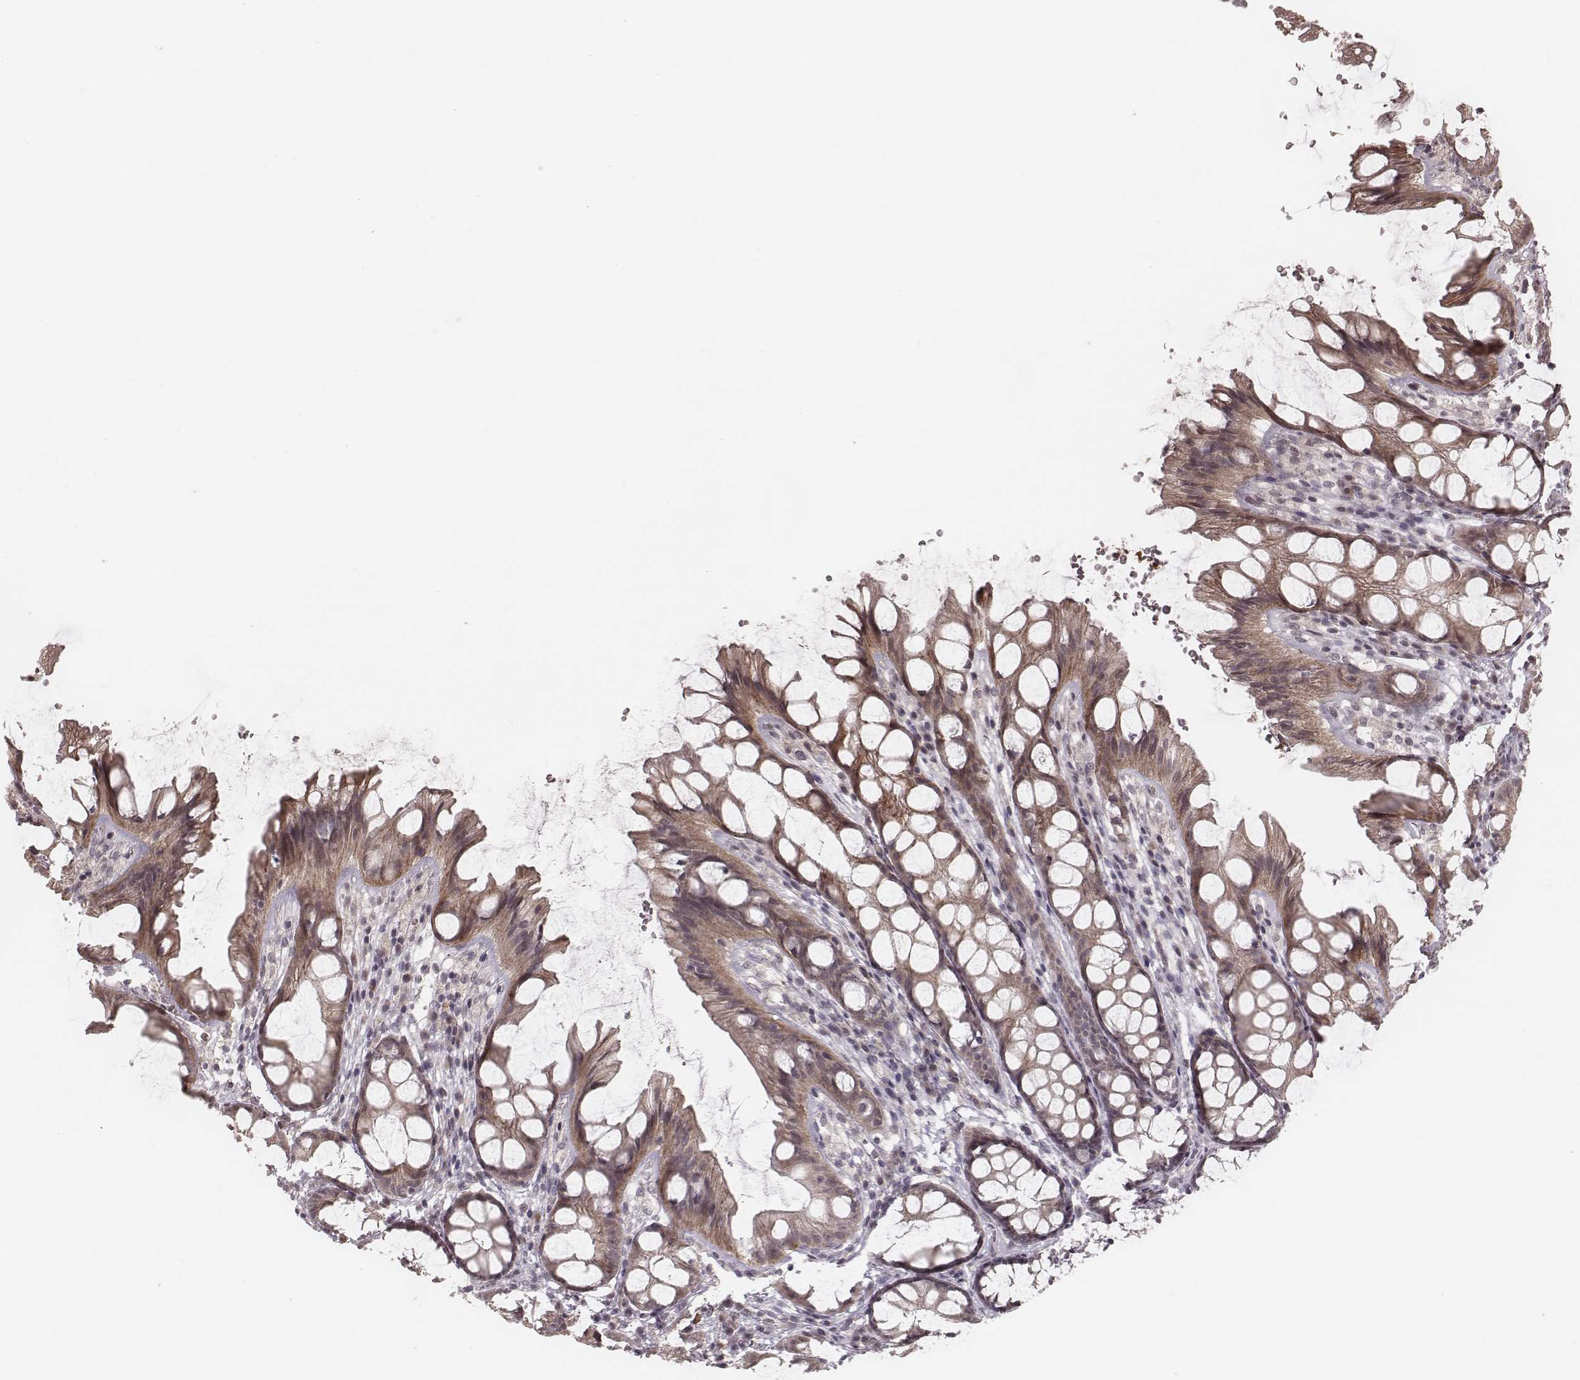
{"staining": {"intensity": "negative", "quantity": "none", "location": "none"}, "tissue": "colon", "cell_type": "Endothelial cells", "image_type": "normal", "snomed": [{"axis": "morphology", "description": "Normal tissue, NOS"}, {"axis": "topography", "description": "Colon"}], "caption": "Endothelial cells show no significant expression in benign colon. The staining was performed using DAB (3,3'-diaminobenzidine) to visualize the protein expression in brown, while the nuclei were stained in blue with hematoxylin (Magnification: 20x).", "gene": "IL5", "patient": {"sex": "male", "age": 47}}